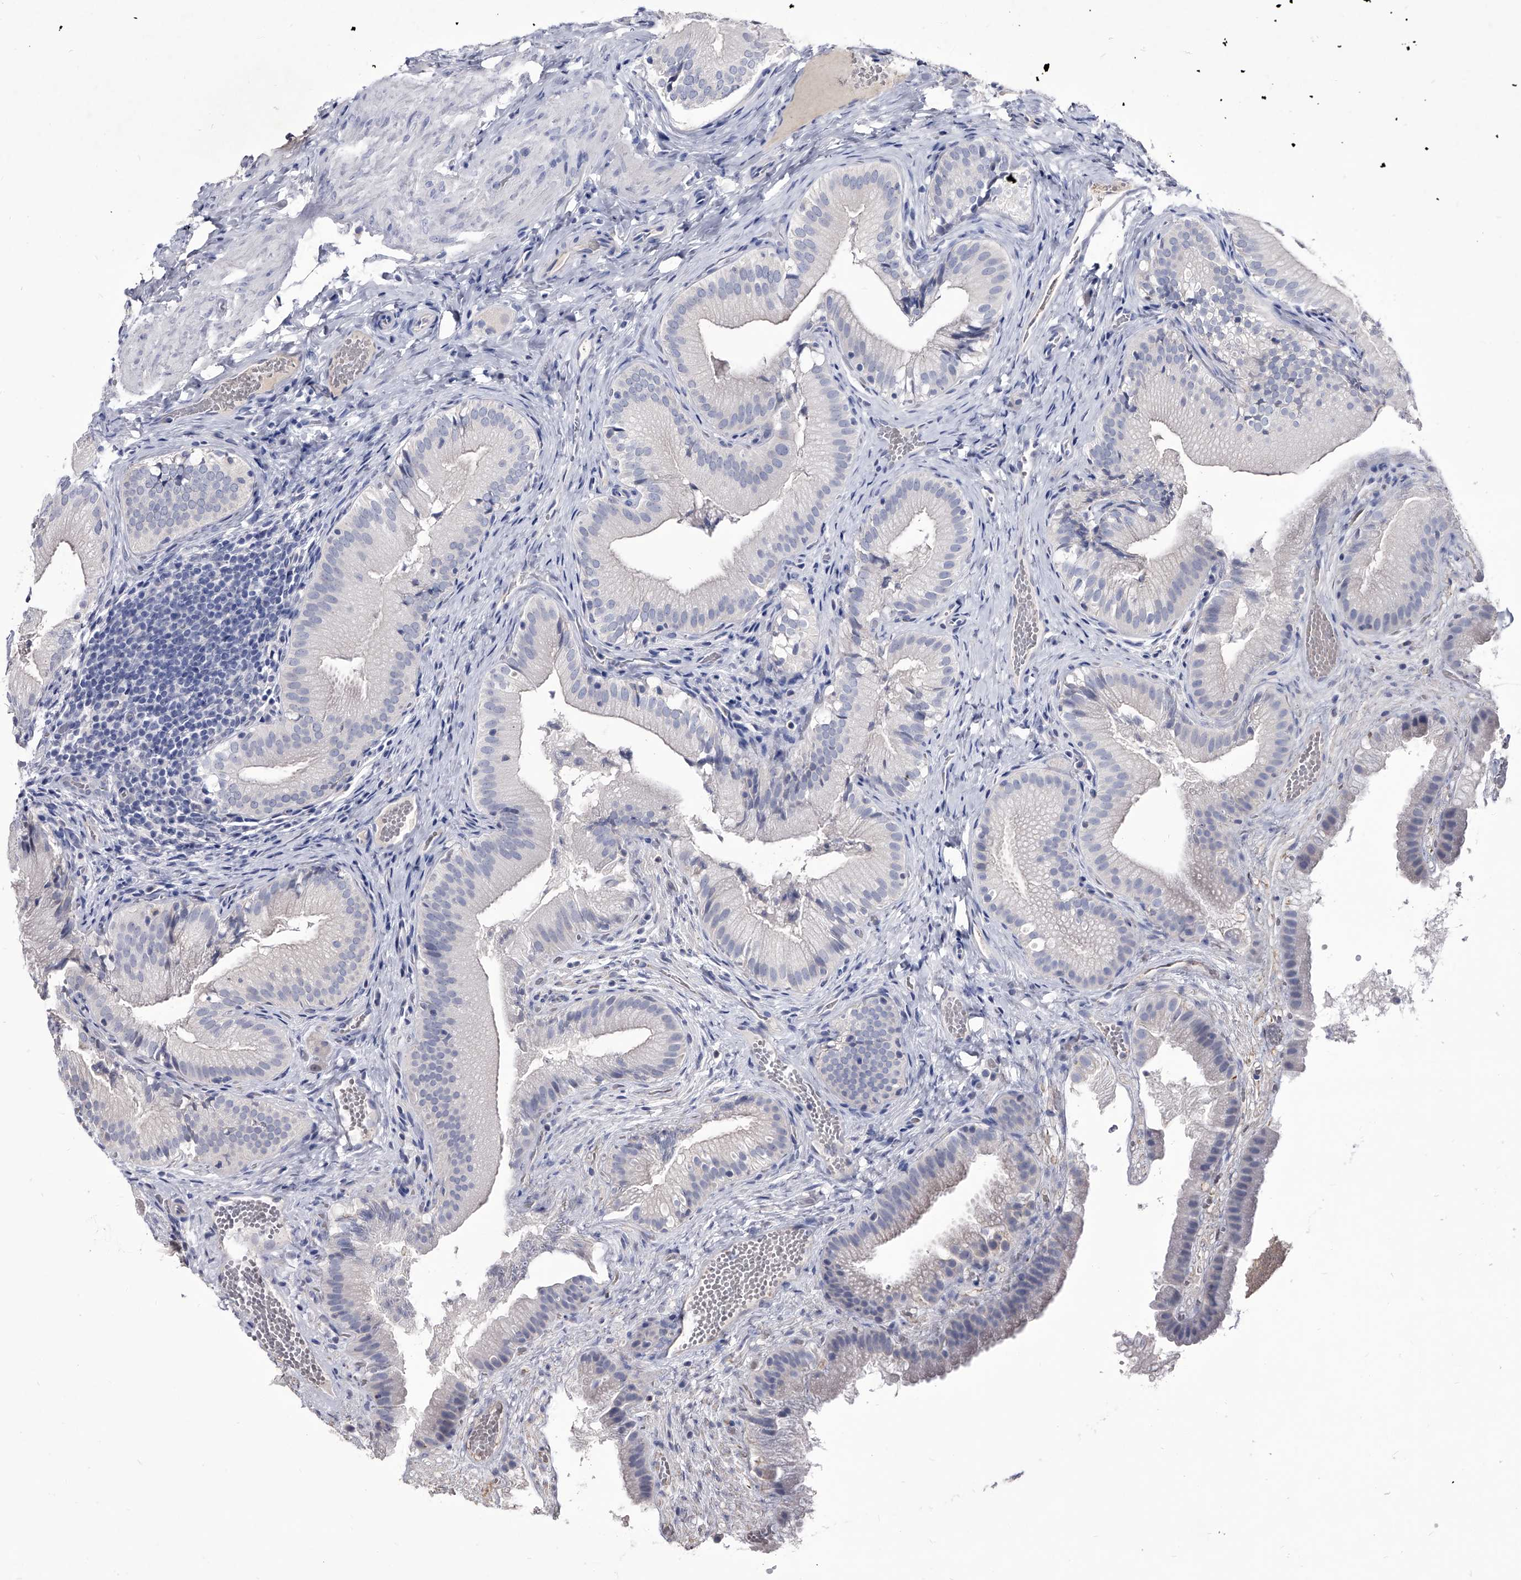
{"staining": {"intensity": "negative", "quantity": "none", "location": "none"}, "tissue": "gallbladder", "cell_type": "Glandular cells", "image_type": "normal", "snomed": [{"axis": "morphology", "description": "Normal tissue, NOS"}, {"axis": "topography", "description": "Gallbladder"}], "caption": "DAB (3,3'-diaminobenzidine) immunohistochemical staining of unremarkable human gallbladder exhibits no significant staining in glandular cells.", "gene": "CRISP2", "patient": {"sex": "female", "age": 30}}